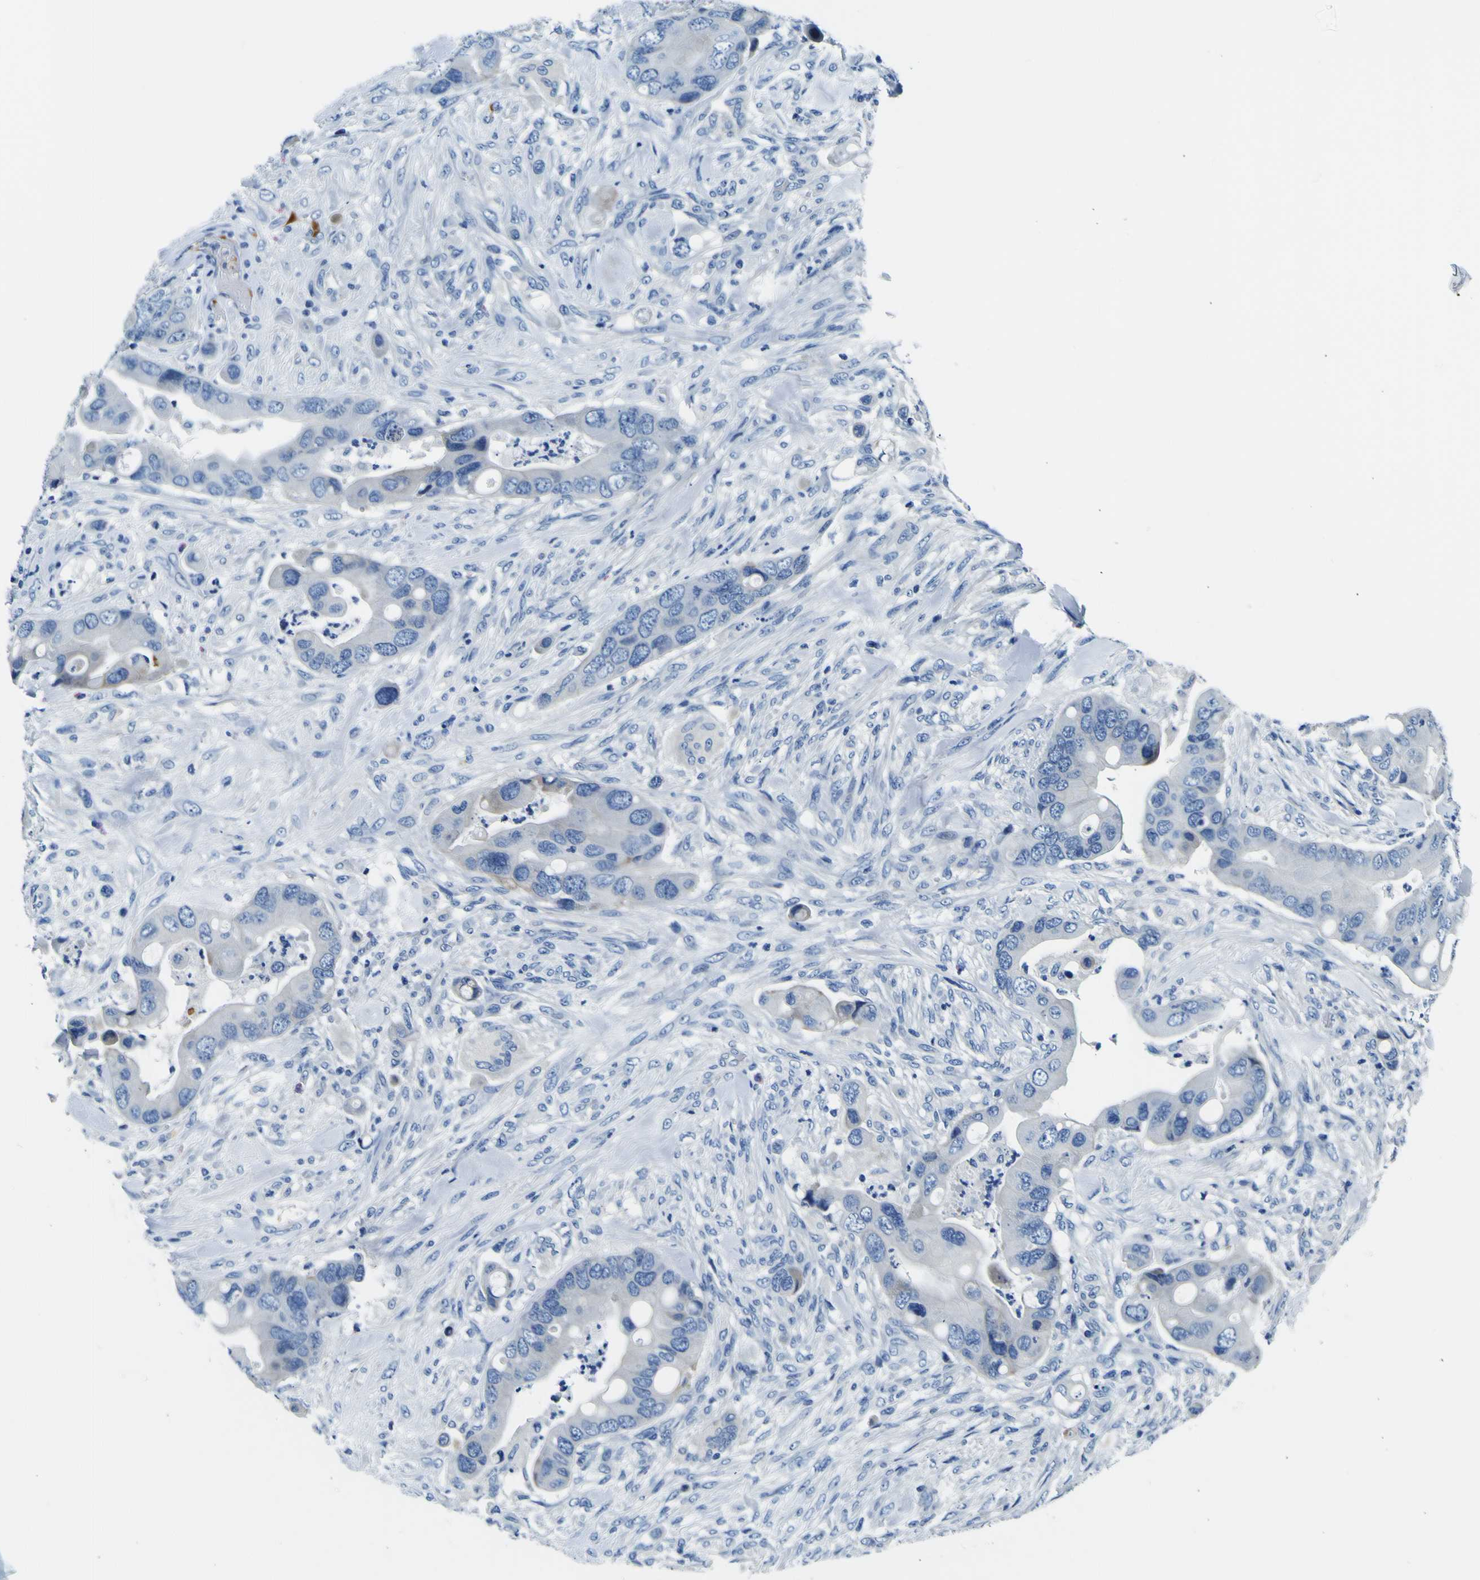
{"staining": {"intensity": "negative", "quantity": "none", "location": "none"}, "tissue": "colorectal cancer", "cell_type": "Tumor cells", "image_type": "cancer", "snomed": [{"axis": "morphology", "description": "Adenocarcinoma, NOS"}, {"axis": "topography", "description": "Rectum"}], "caption": "DAB immunohistochemical staining of colorectal adenocarcinoma reveals no significant expression in tumor cells. (Brightfield microscopy of DAB IHC at high magnification).", "gene": "ADGRA2", "patient": {"sex": "female", "age": 57}}